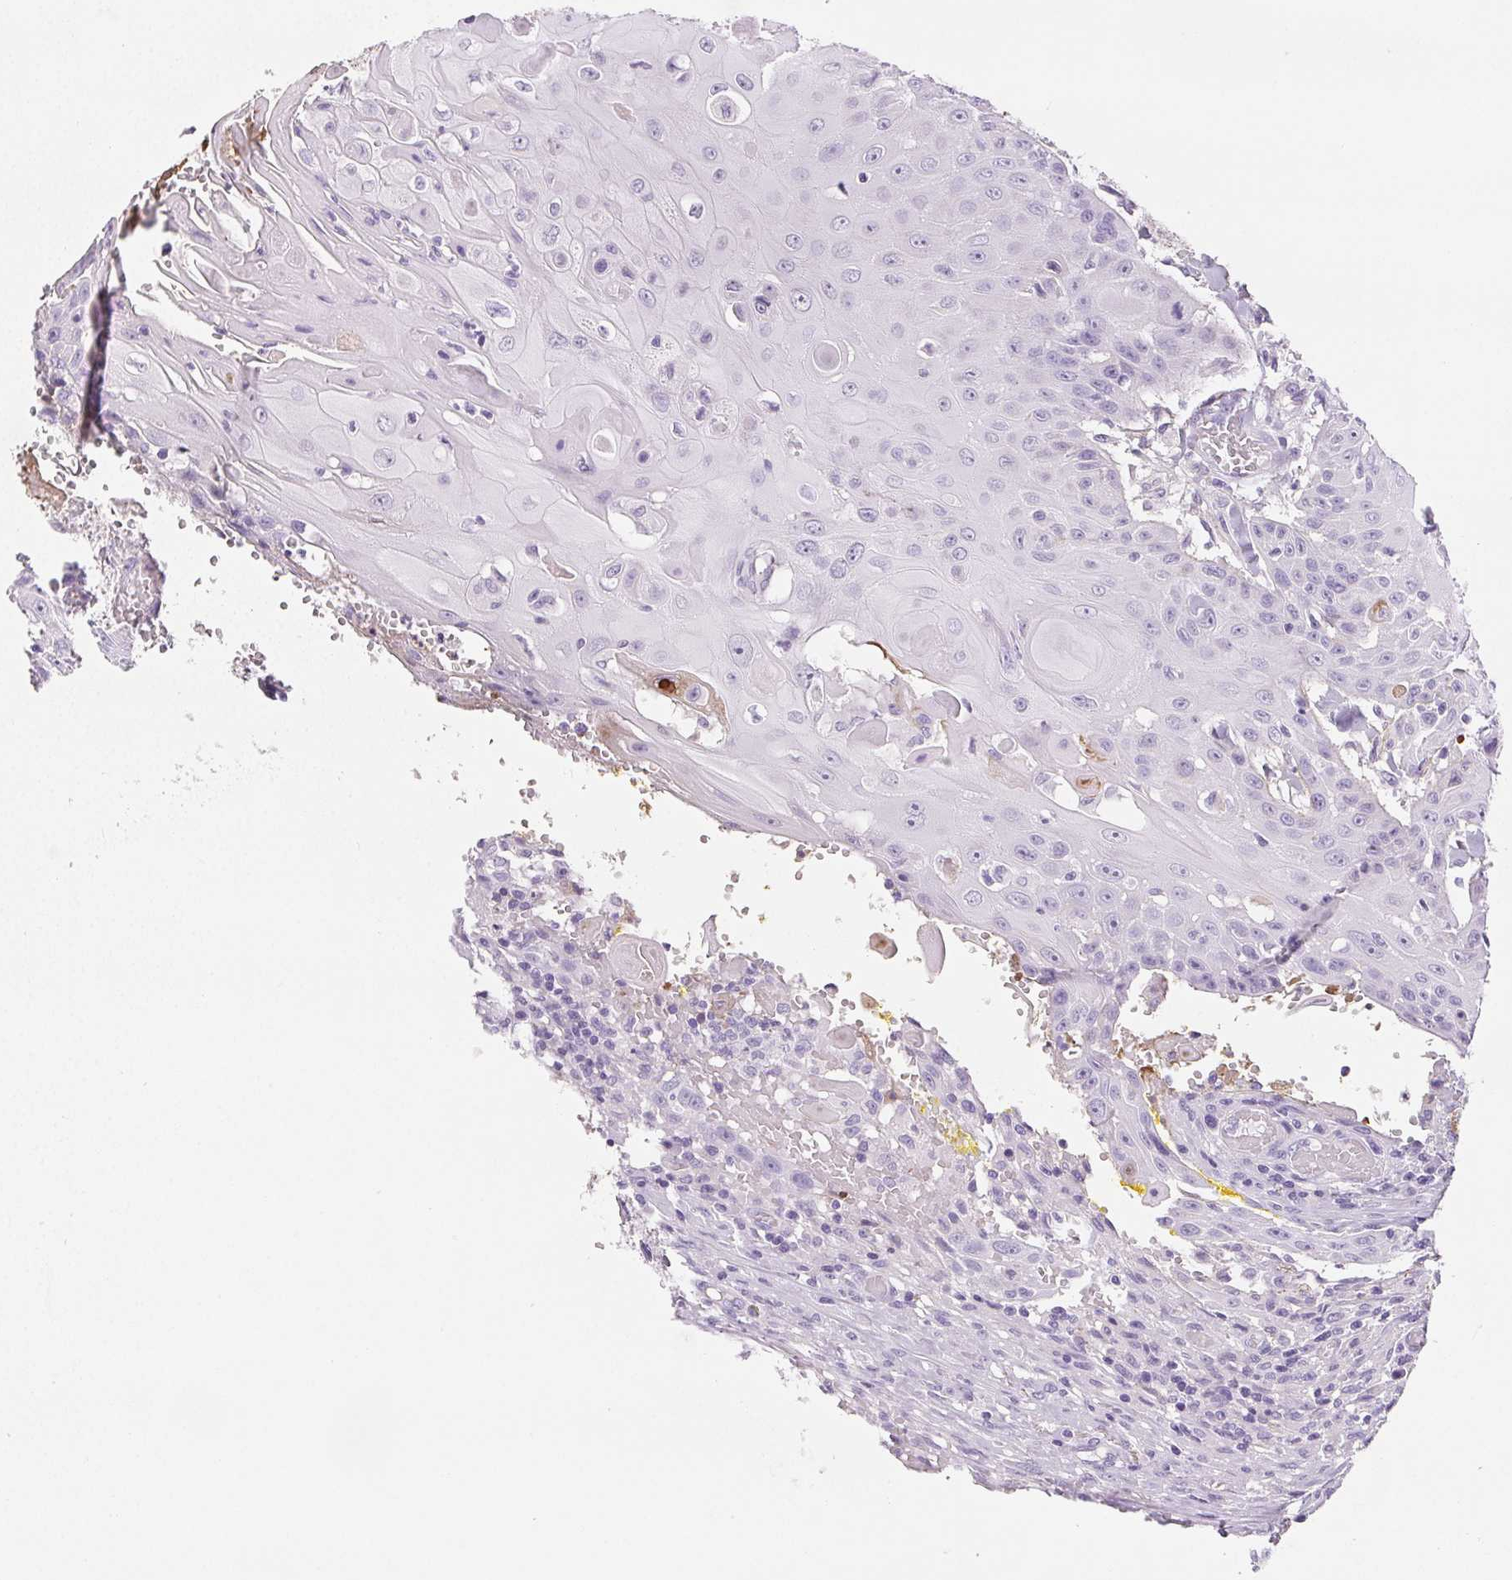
{"staining": {"intensity": "negative", "quantity": "none", "location": "none"}, "tissue": "head and neck cancer", "cell_type": "Tumor cells", "image_type": "cancer", "snomed": [{"axis": "morphology", "description": "Normal tissue, NOS"}, {"axis": "morphology", "description": "Squamous cell carcinoma, NOS"}, {"axis": "topography", "description": "Oral tissue"}, {"axis": "topography", "description": "Head-Neck"}], "caption": "Human head and neck squamous cell carcinoma stained for a protein using immunohistochemistry (IHC) reveals no expression in tumor cells.", "gene": "VTN", "patient": {"sex": "female", "age": 55}}